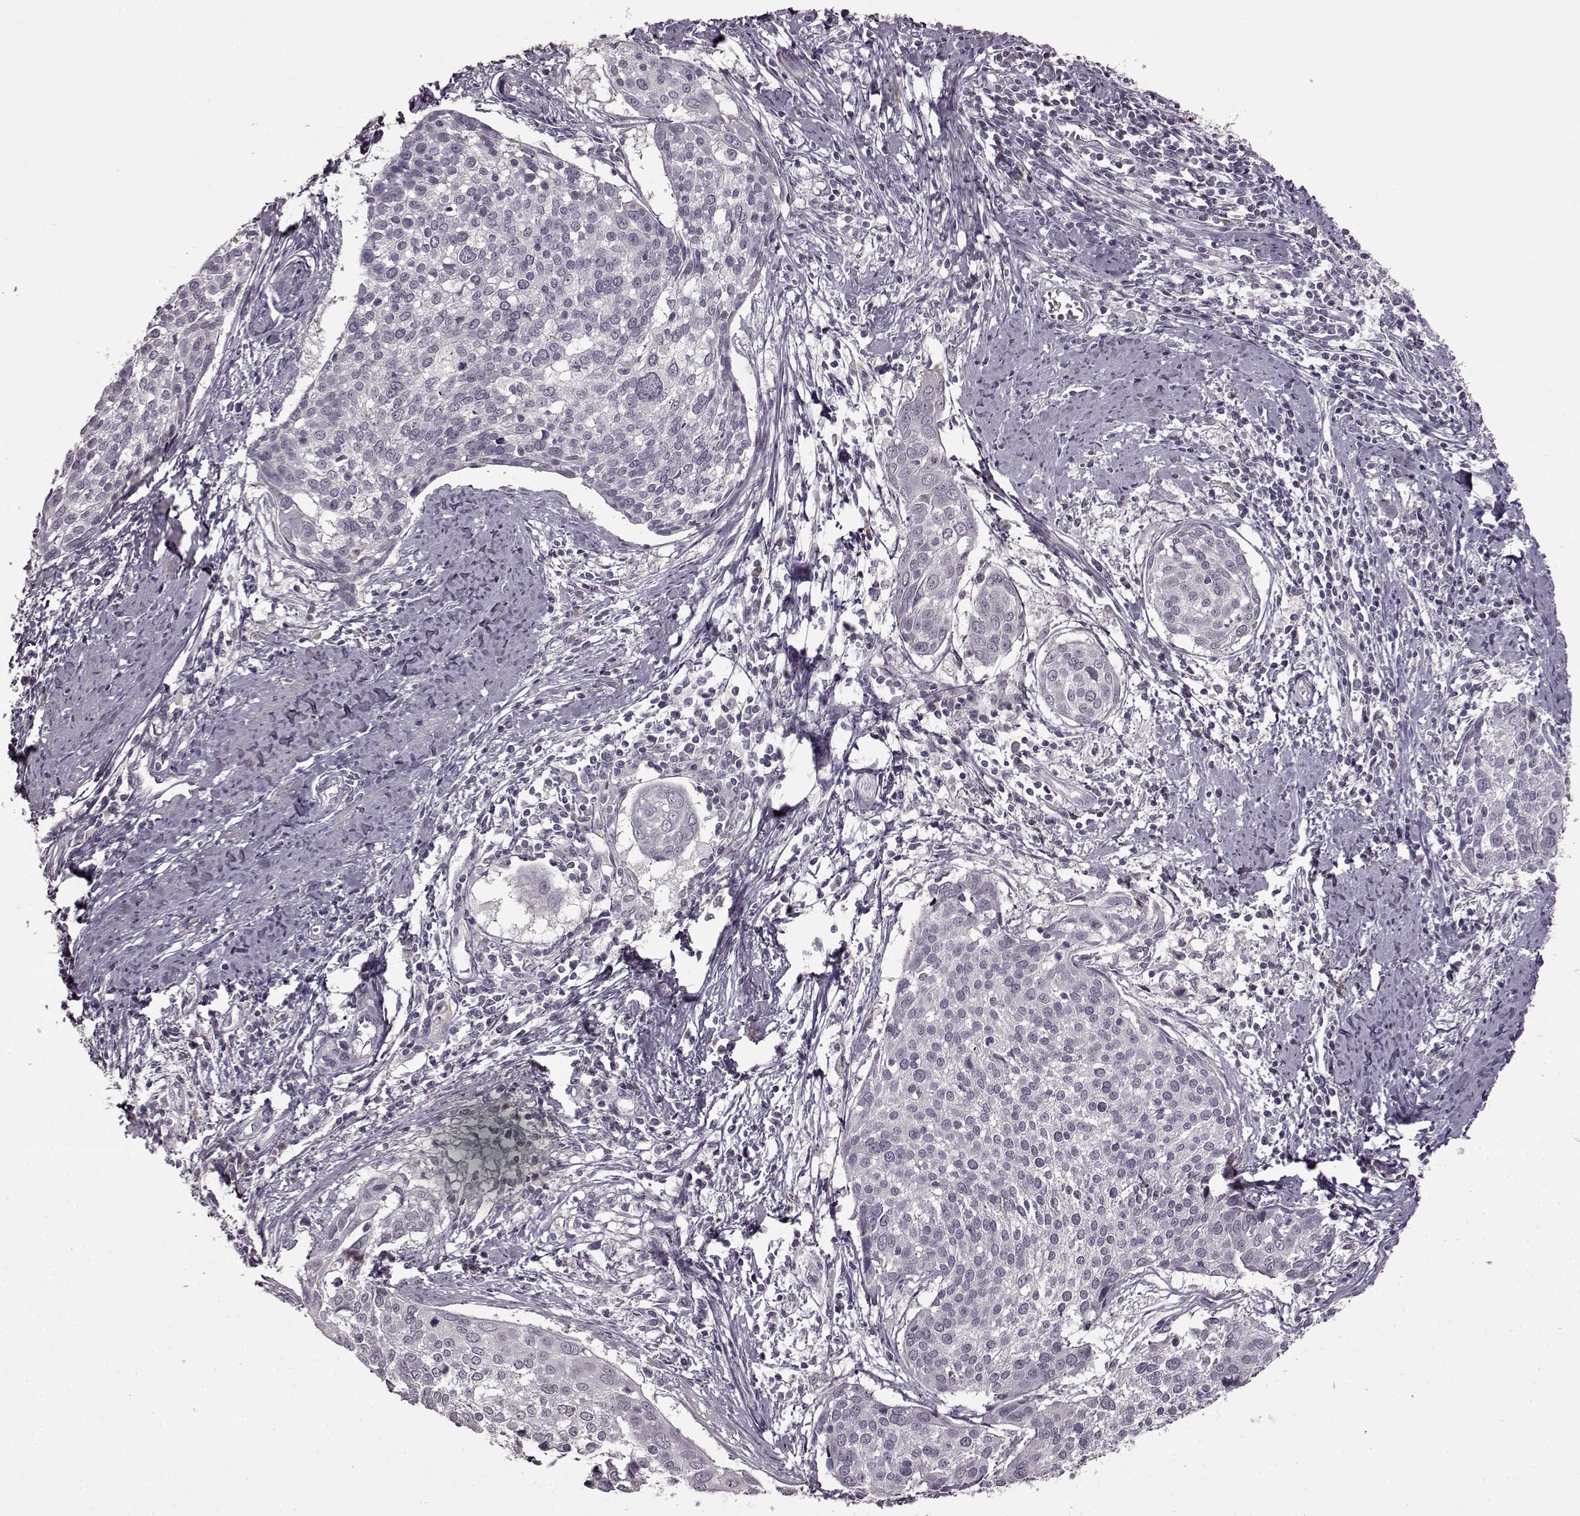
{"staining": {"intensity": "negative", "quantity": "none", "location": "none"}, "tissue": "cervical cancer", "cell_type": "Tumor cells", "image_type": "cancer", "snomed": [{"axis": "morphology", "description": "Squamous cell carcinoma, NOS"}, {"axis": "topography", "description": "Cervix"}], "caption": "IHC of human squamous cell carcinoma (cervical) exhibits no staining in tumor cells.", "gene": "CNGA3", "patient": {"sex": "female", "age": 39}}